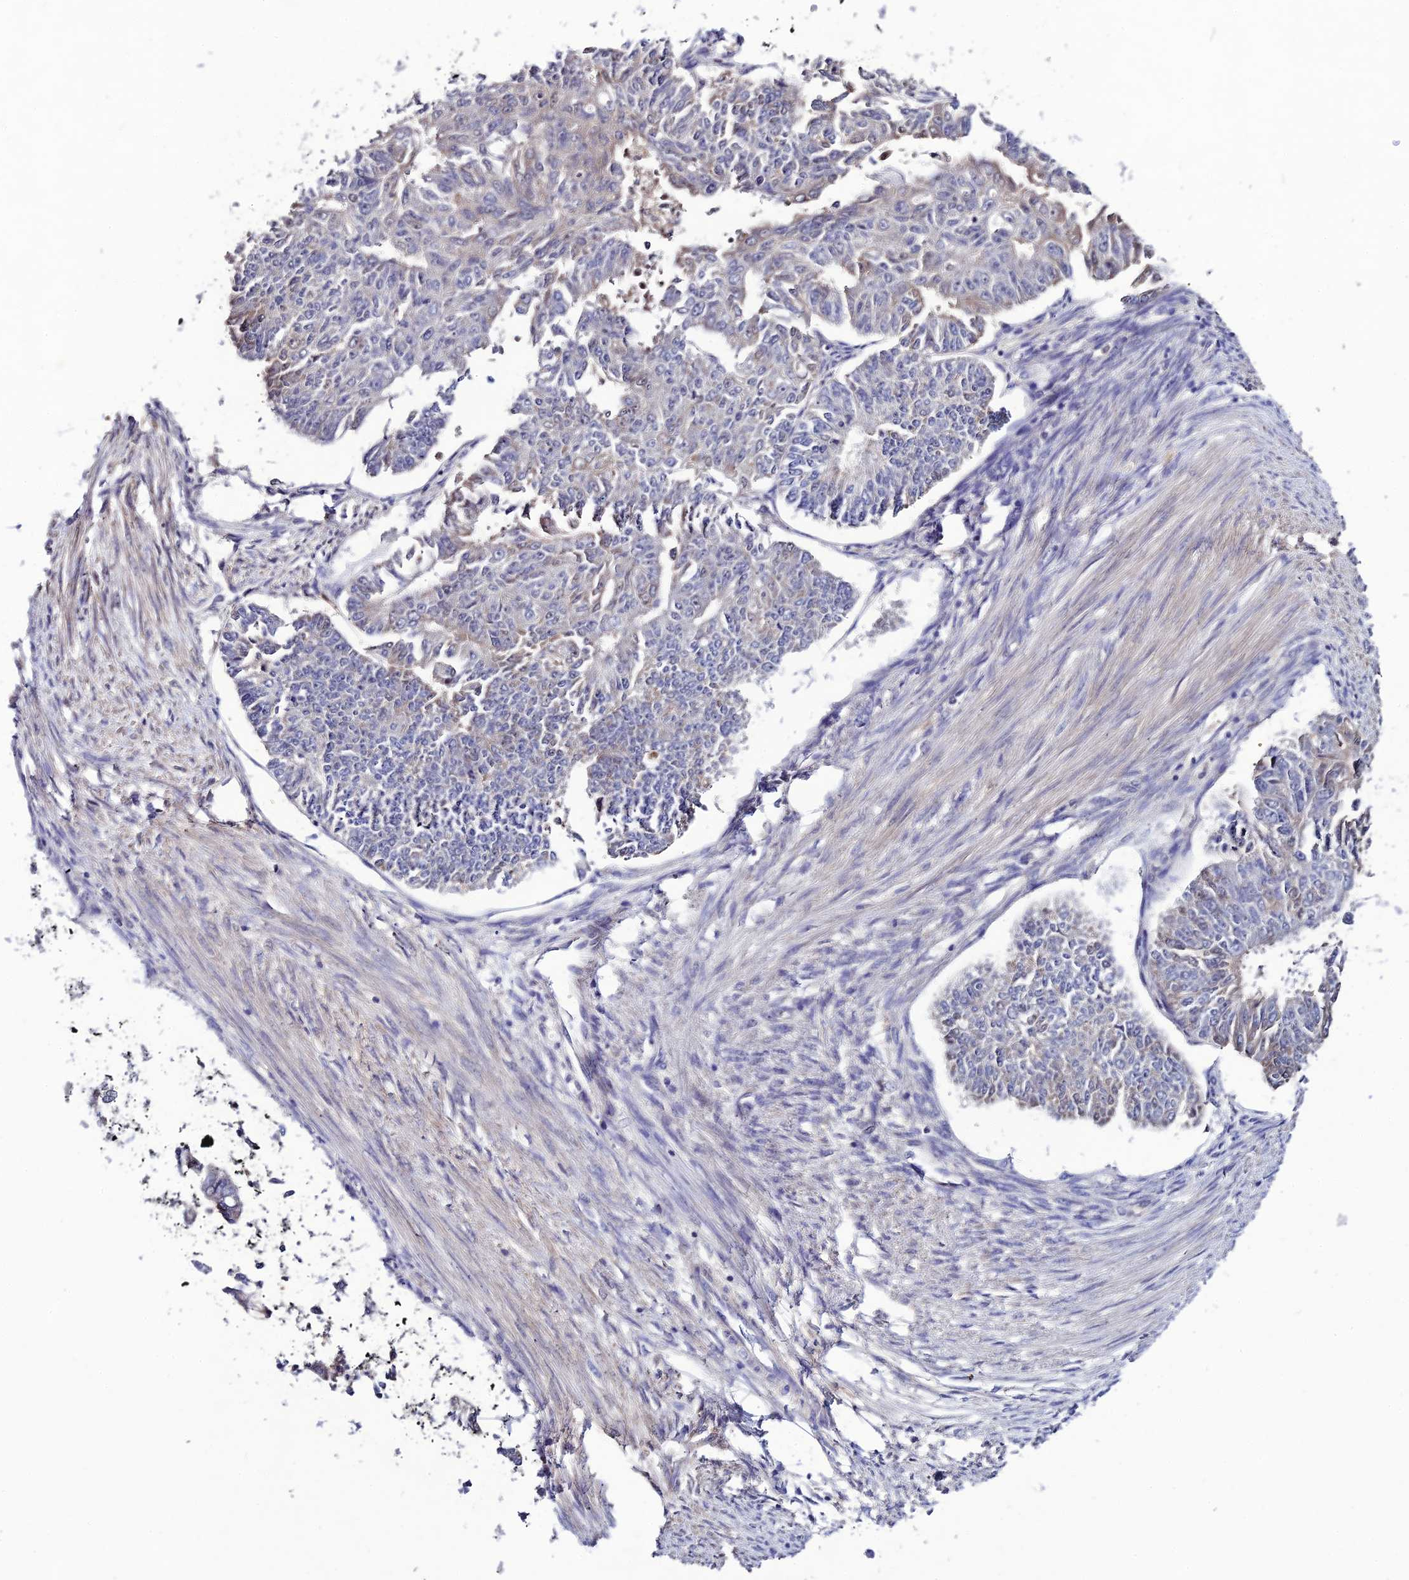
{"staining": {"intensity": "negative", "quantity": "none", "location": "none"}, "tissue": "endometrial cancer", "cell_type": "Tumor cells", "image_type": "cancer", "snomed": [{"axis": "morphology", "description": "Adenocarcinoma, NOS"}, {"axis": "topography", "description": "Endometrium"}], "caption": "This image is of endometrial adenocarcinoma stained with immunohistochemistry (IHC) to label a protein in brown with the nuclei are counter-stained blue. There is no expression in tumor cells.", "gene": "CHST5", "patient": {"sex": "female", "age": 32}}